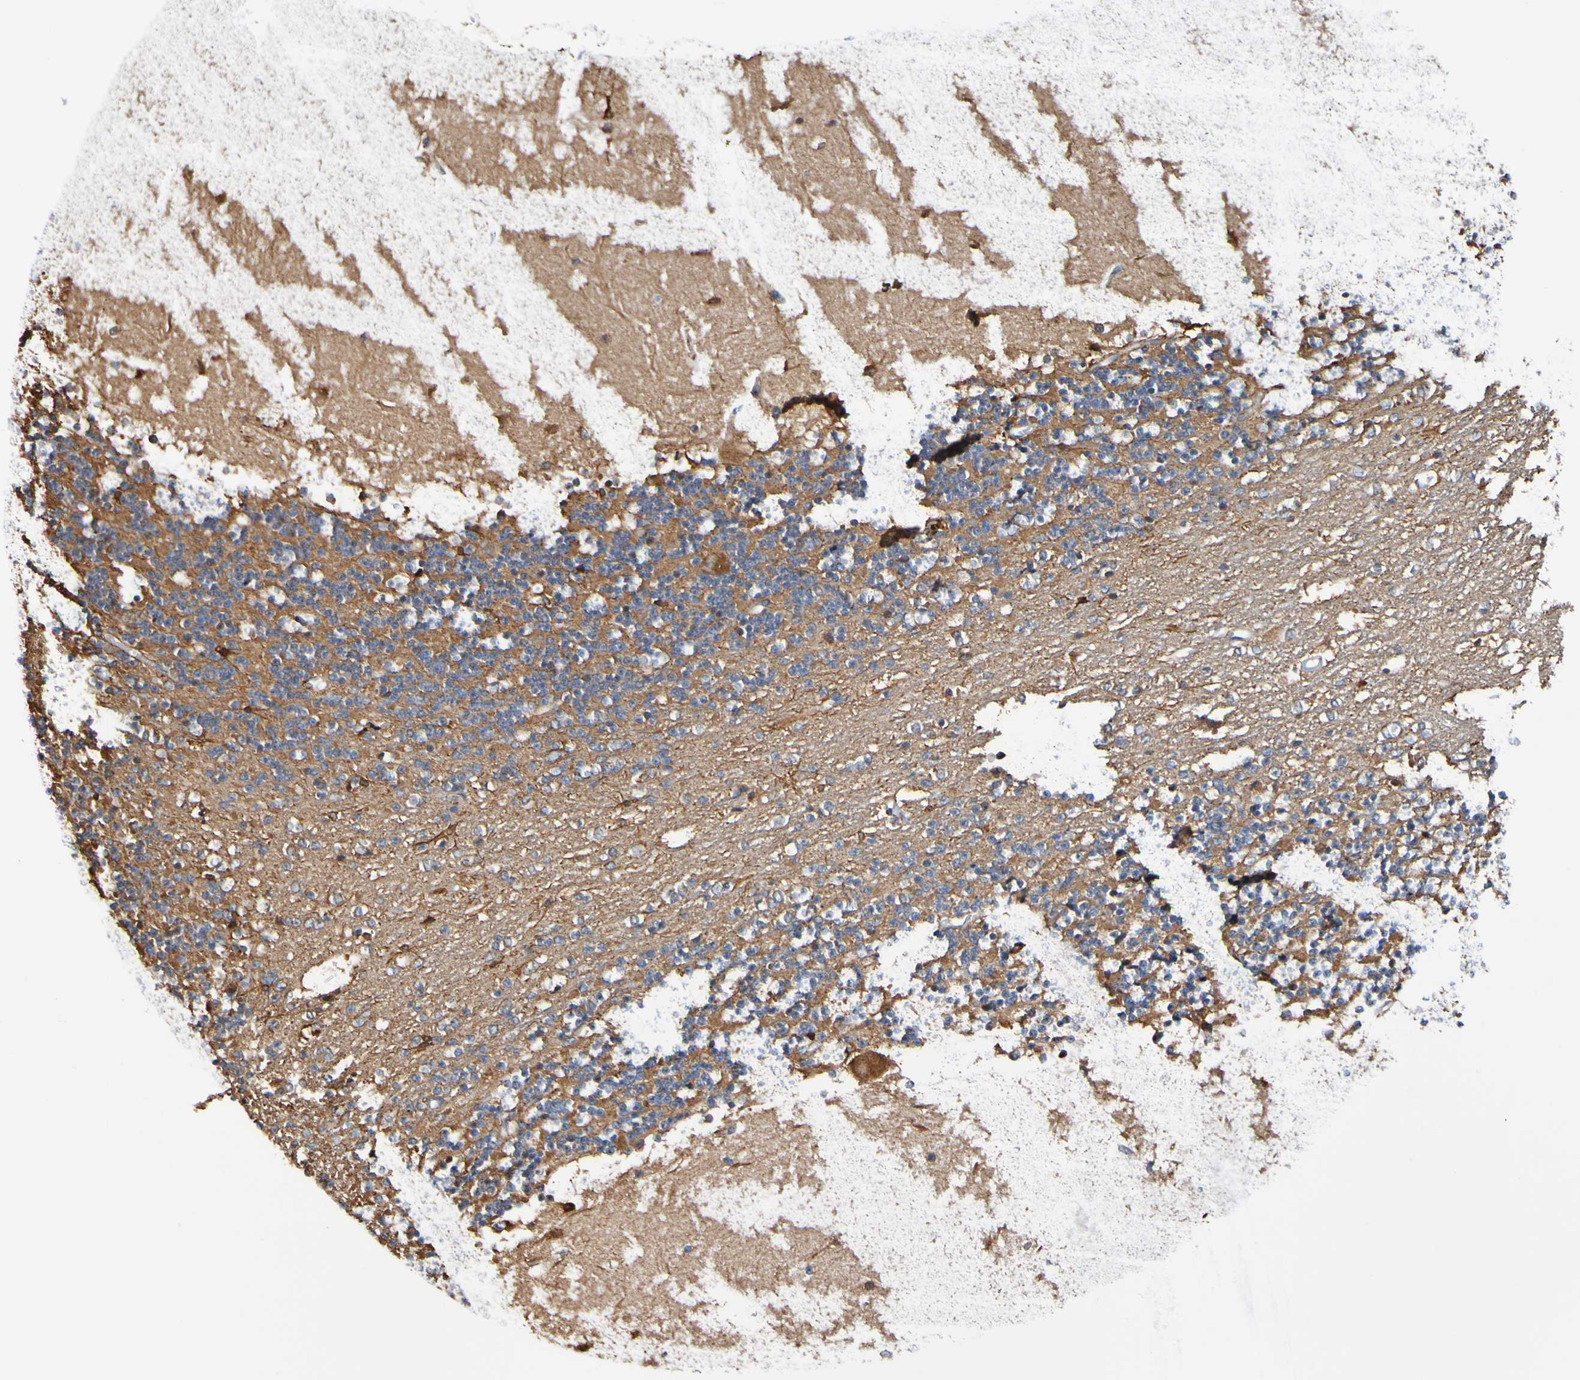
{"staining": {"intensity": "moderate", "quantity": "<25%", "location": "cytoplasmic/membranous"}, "tissue": "cerebellum", "cell_type": "Cells in granular layer", "image_type": "normal", "snomed": [{"axis": "morphology", "description": "Normal tissue, NOS"}, {"axis": "topography", "description": "Cerebellum"}], "caption": "The micrograph displays staining of benign cerebellum, revealing moderate cytoplasmic/membranous protein expression (brown color) within cells in granular layer.", "gene": "AXIN1", "patient": {"sex": "female", "age": 19}}